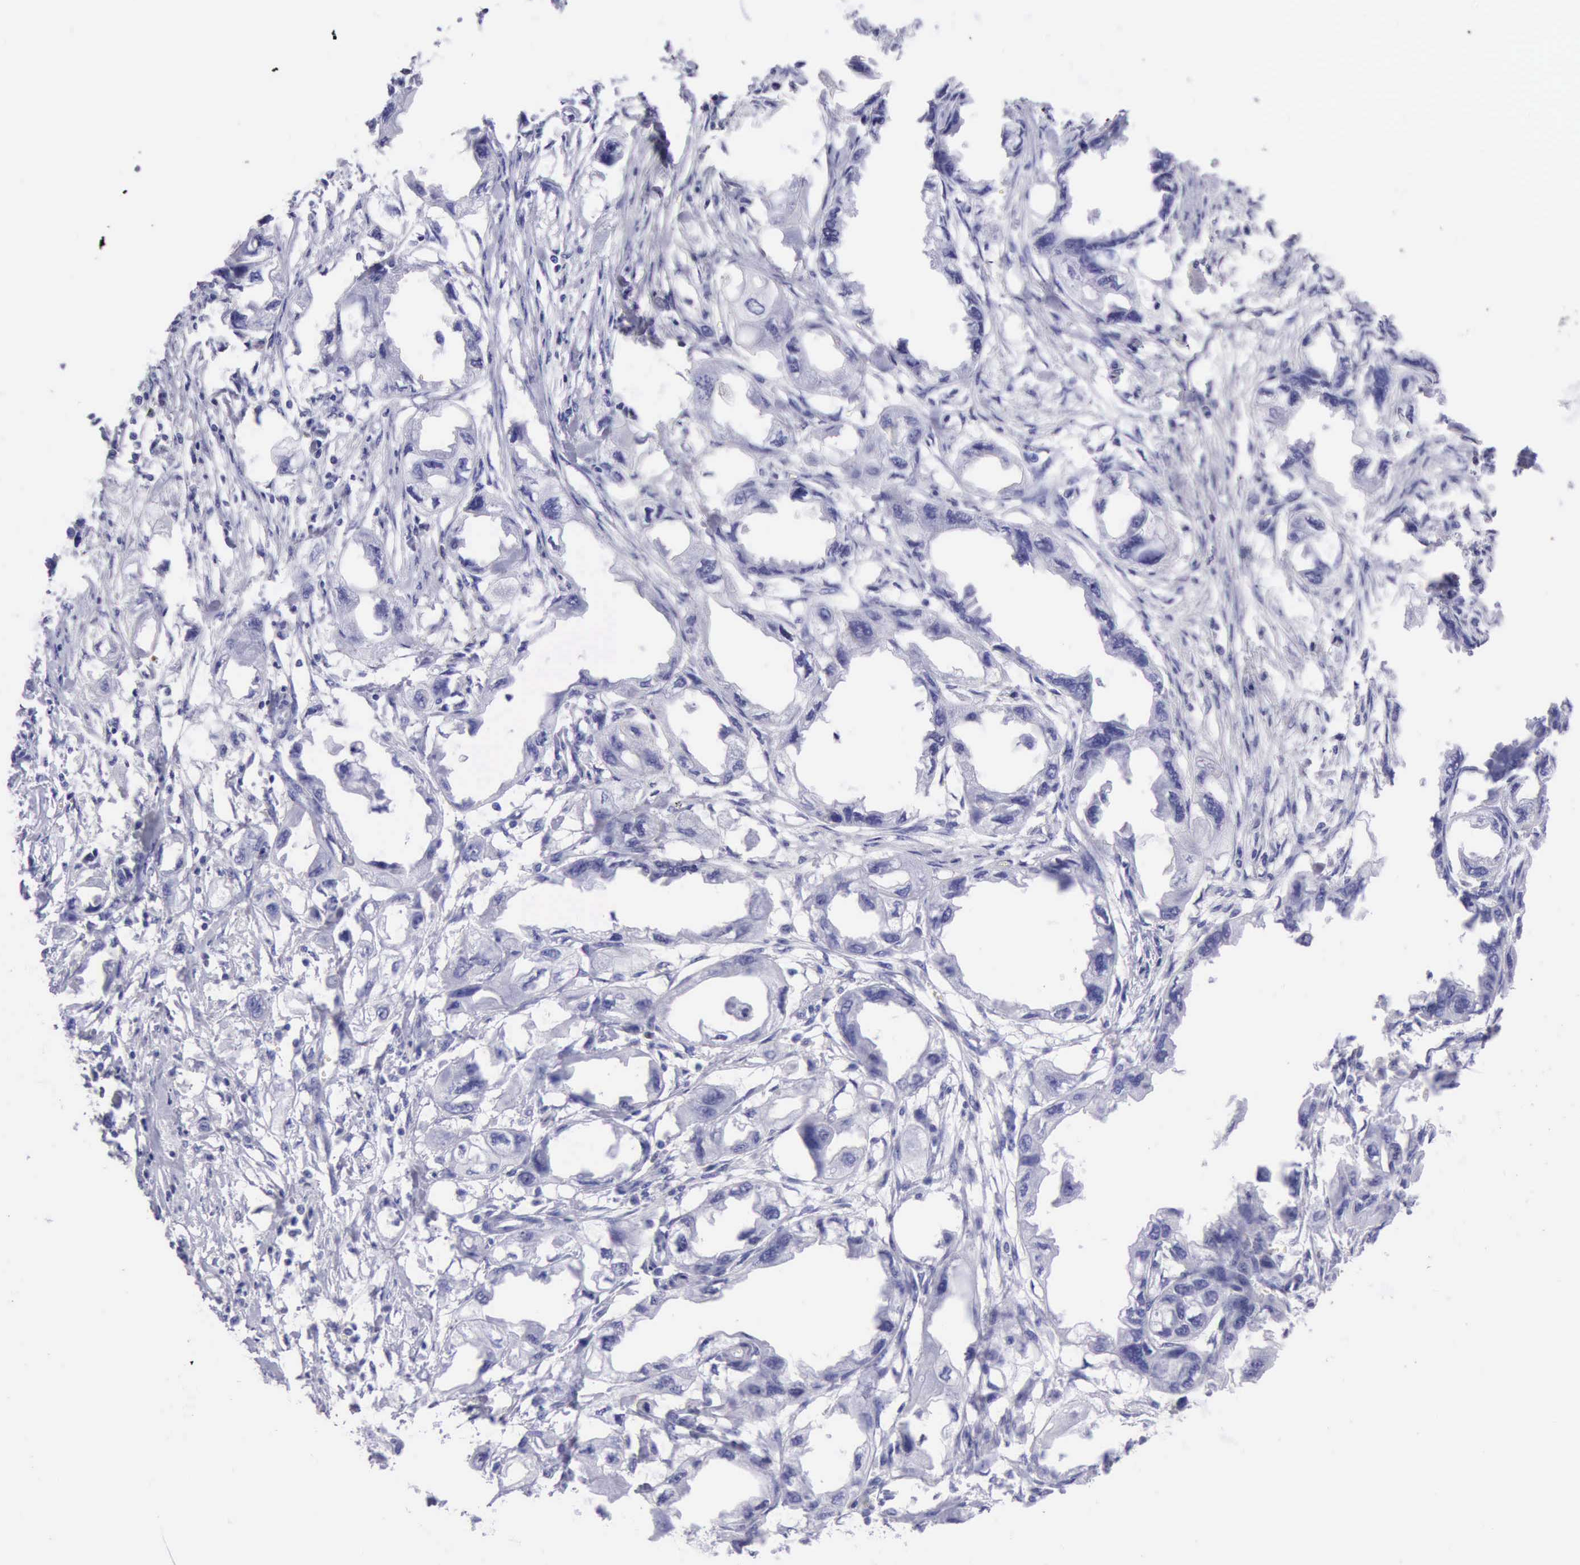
{"staining": {"intensity": "negative", "quantity": "none", "location": "none"}, "tissue": "endometrial cancer", "cell_type": "Tumor cells", "image_type": "cancer", "snomed": [{"axis": "morphology", "description": "Adenocarcinoma, NOS"}, {"axis": "topography", "description": "Endometrium"}], "caption": "The immunohistochemistry (IHC) photomicrograph has no significant positivity in tumor cells of endometrial adenocarcinoma tissue.", "gene": "MCM2", "patient": {"sex": "female", "age": 67}}